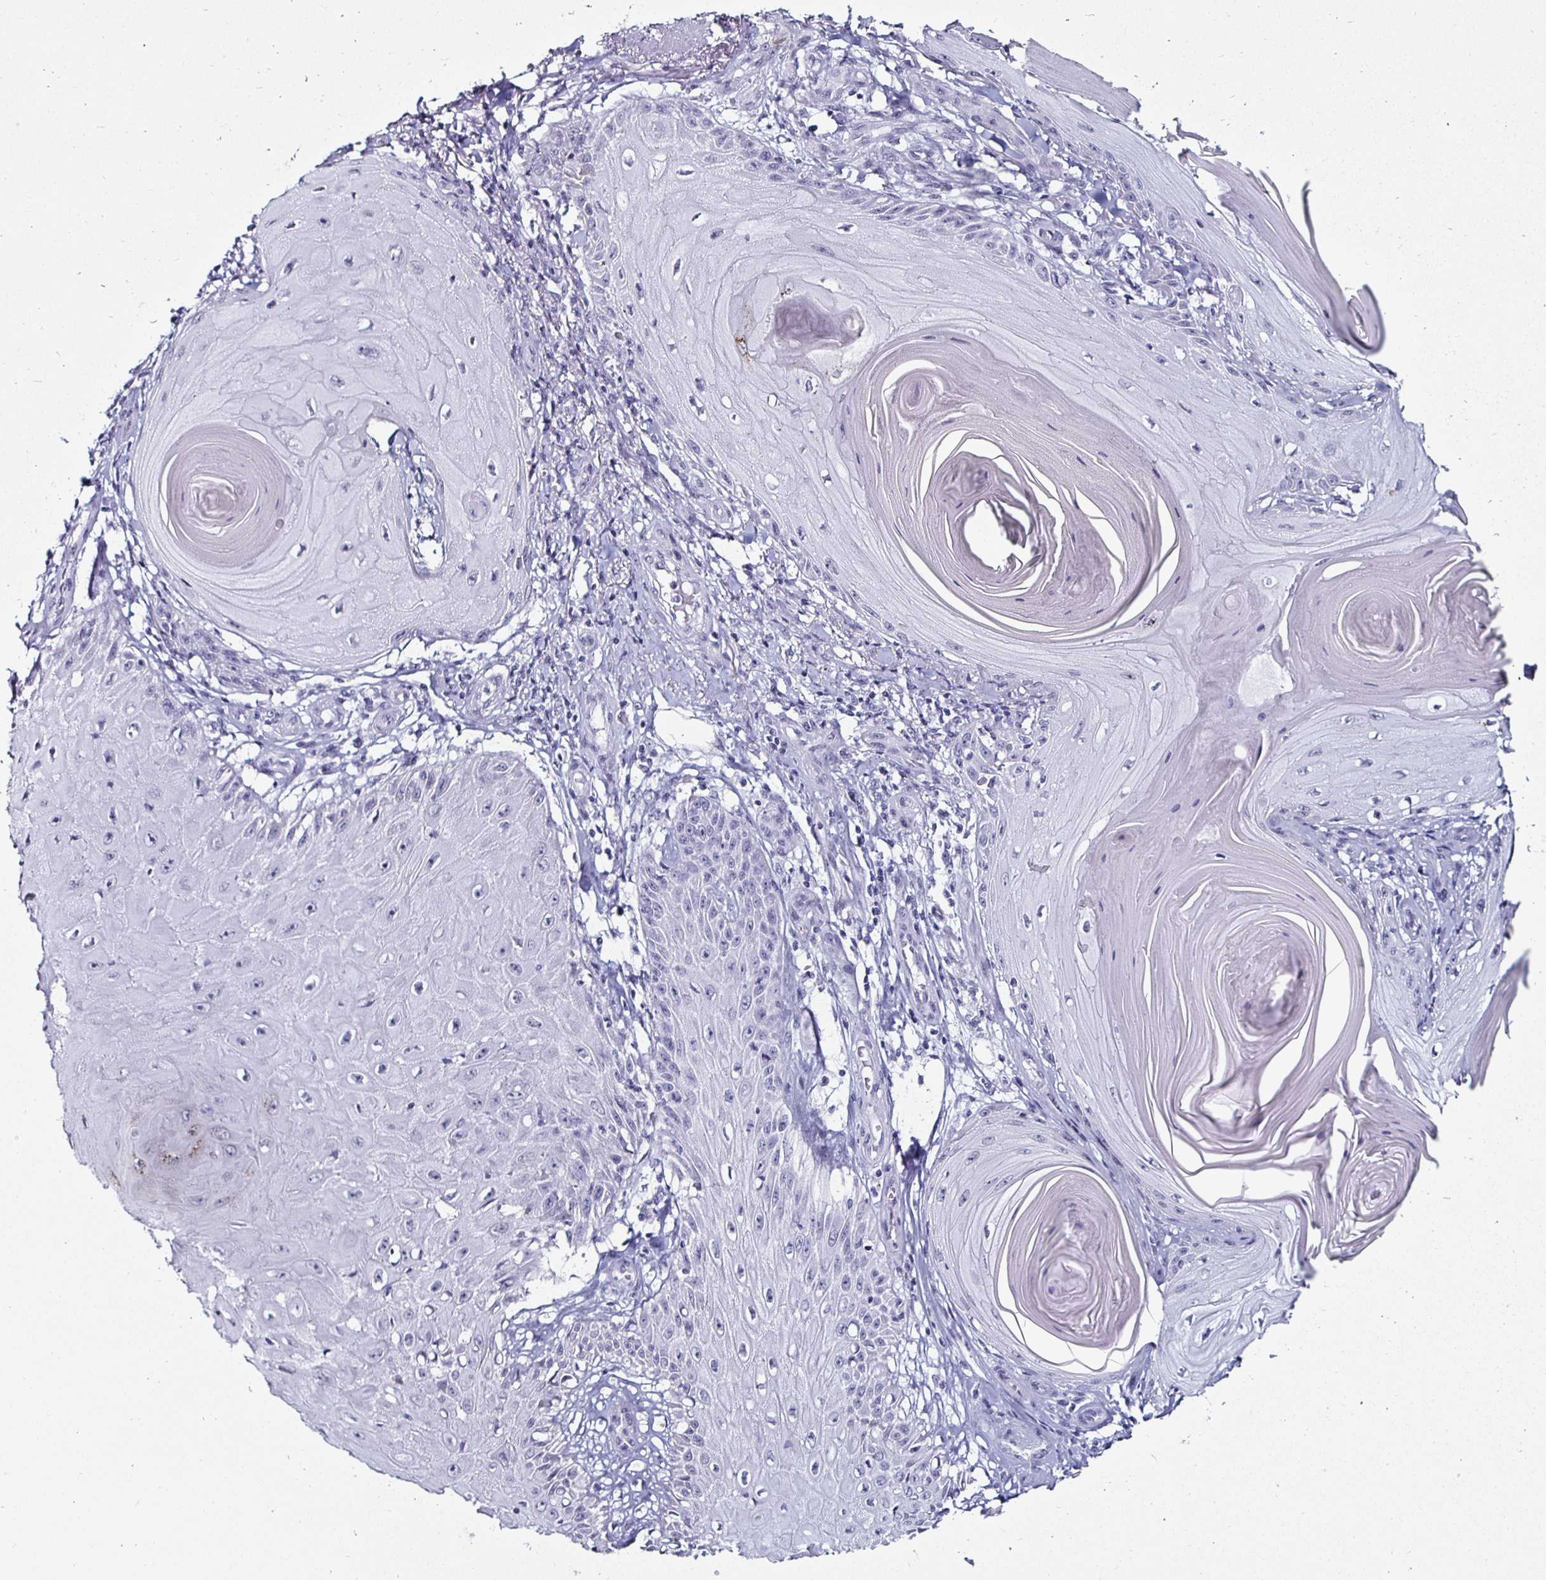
{"staining": {"intensity": "negative", "quantity": "none", "location": "none"}, "tissue": "skin cancer", "cell_type": "Tumor cells", "image_type": "cancer", "snomed": [{"axis": "morphology", "description": "Squamous cell carcinoma, NOS"}, {"axis": "topography", "description": "Skin"}], "caption": "Photomicrograph shows no protein staining in tumor cells of skin cancer tissue.", "gene": "KRT4", "patient": {"sex": "female", "age": 77}}